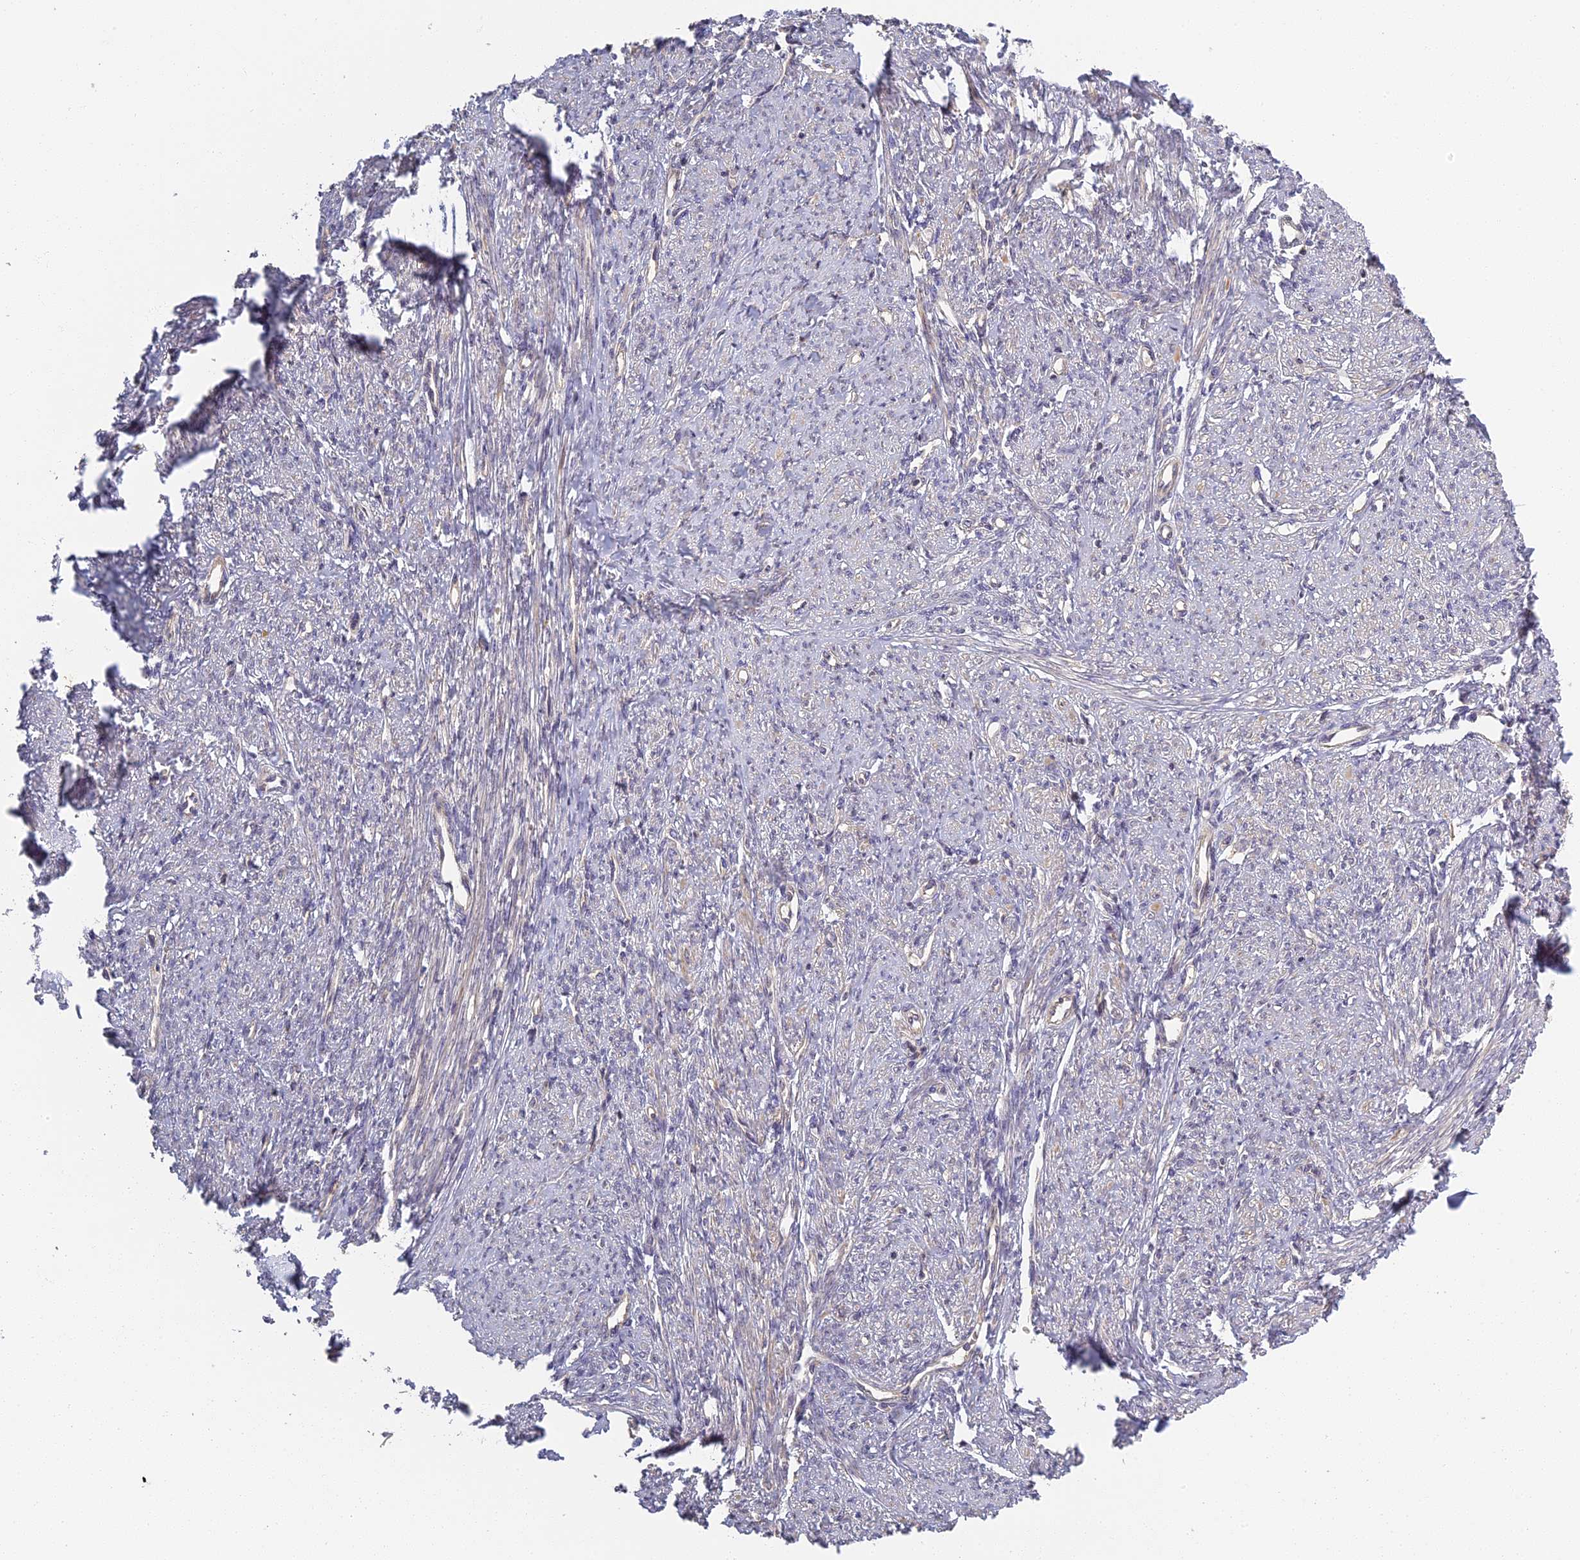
{"staining": {"intensity": "moderate", "quantity": "25%-75%", "location": "cytoplasmic/membranous"}, "tissue": "smooth muscle", "cell_type": "Smooth muscle cells", "image_type": "normal", "snomed": [{"axis": "morphology", "description": "Normal tissue, NOS"}, {"axis": "topography", "description": "Smooth muscle"}, {"axis": "topography", "description": "Uterus"}], "caption": "Protein expression analysis of normal smooth muscle displays moderate cytoplasmic/membranous positivity in about 25%-75% of smooth muscle cells.", "gene": "AP4E1", "patient": {"sex": "female", "age": 59}}